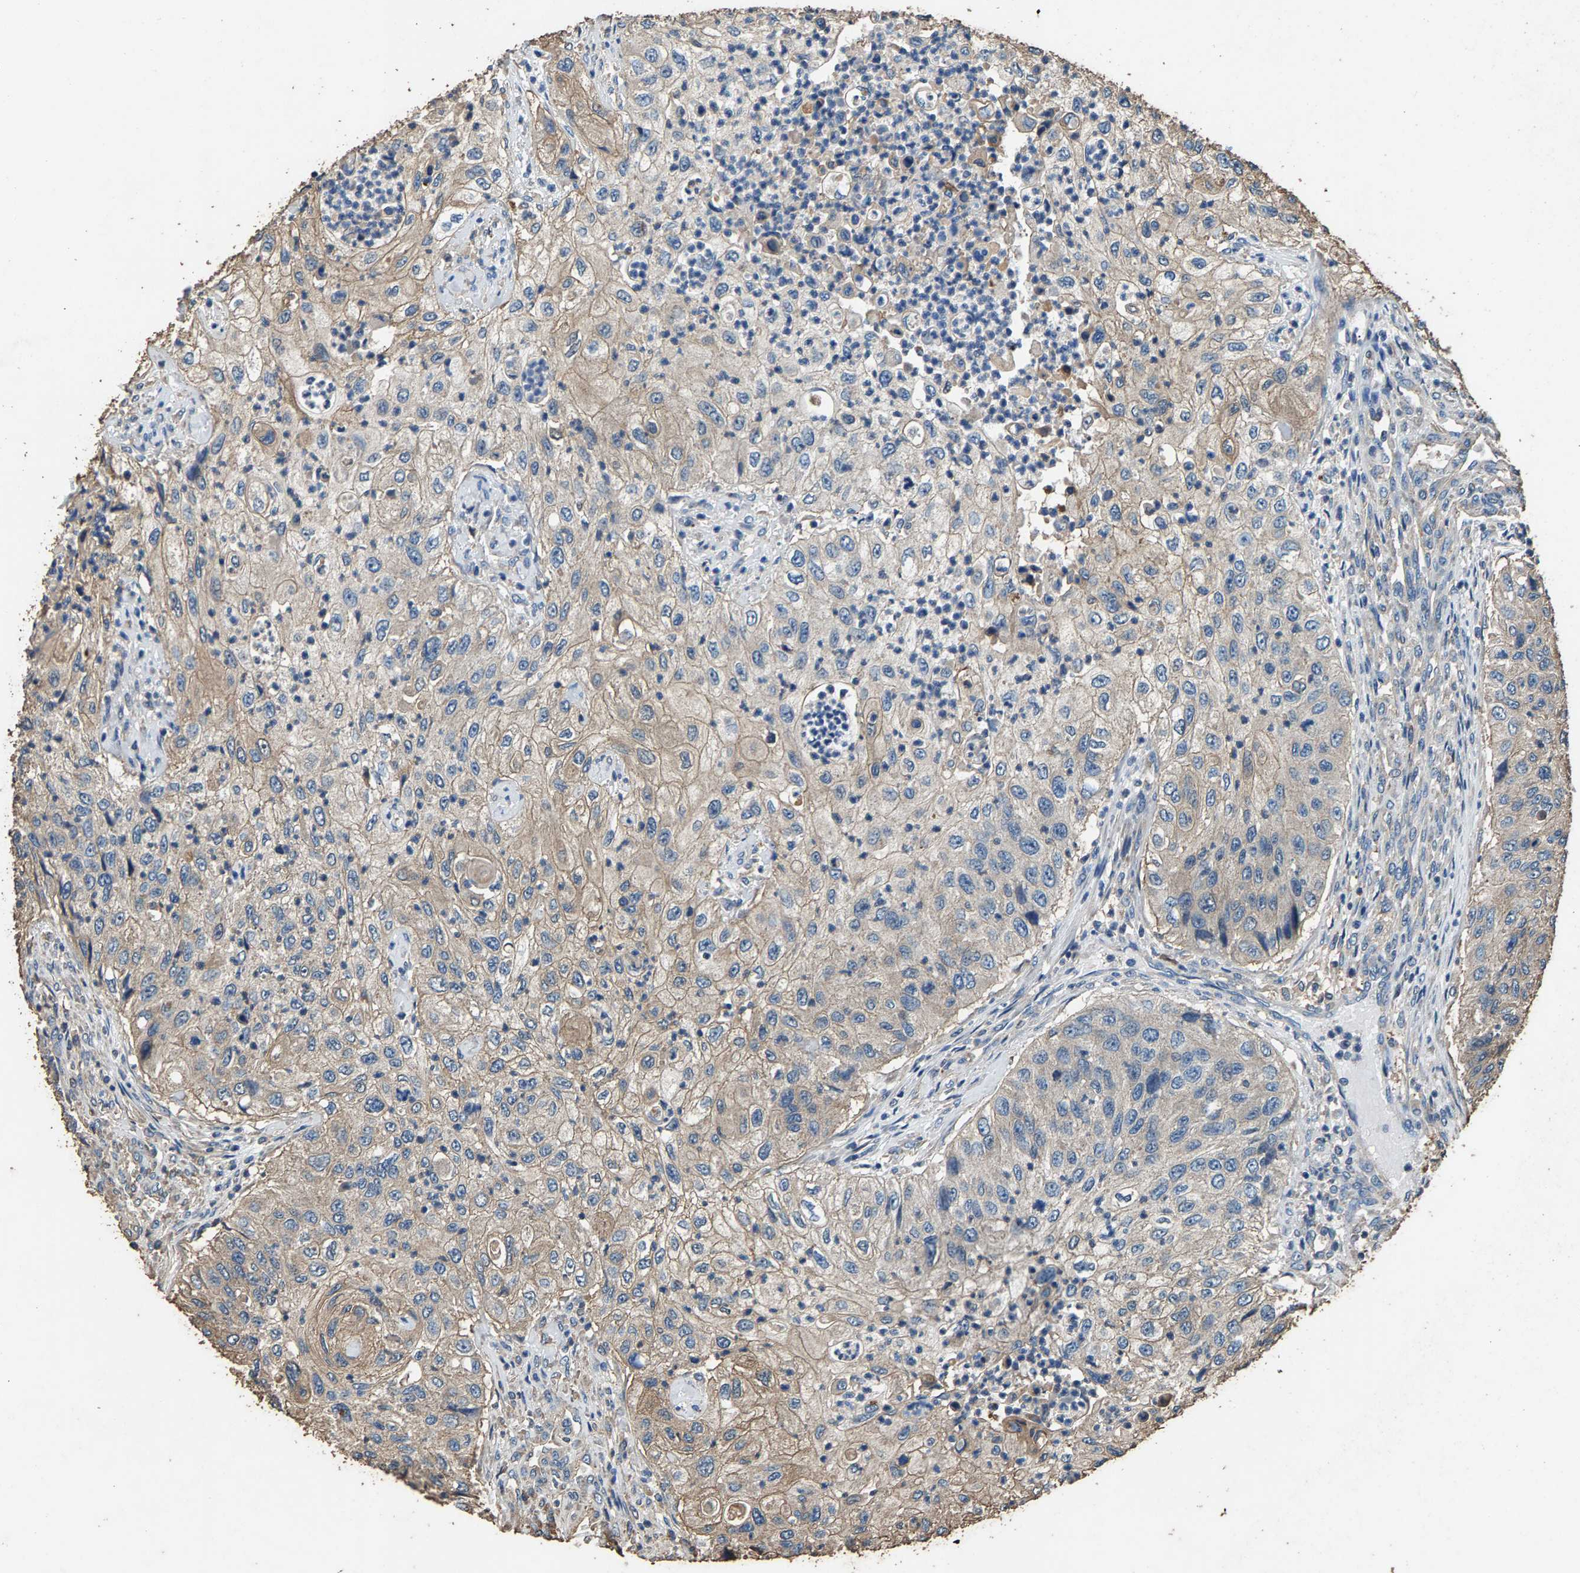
{"staining": {"intensity": "weak", "quantity": "<25%", "location": "cytoplasmic/membranous"}, "tissue": "urothelial cancer", "cell_type": "Tumor cells", "image_type": "cancer", "snomed": [{"axis": "morphology", "description": "Urothelial carcinoma, High grade"}, {"axis": "topography", "description": "Urinary bladder"}], "caption": "The image reveals no staining of tumor cells in urothelial cancer.", "gene": "MRPL27", "patient": {"sex": "female", "age": 60}}